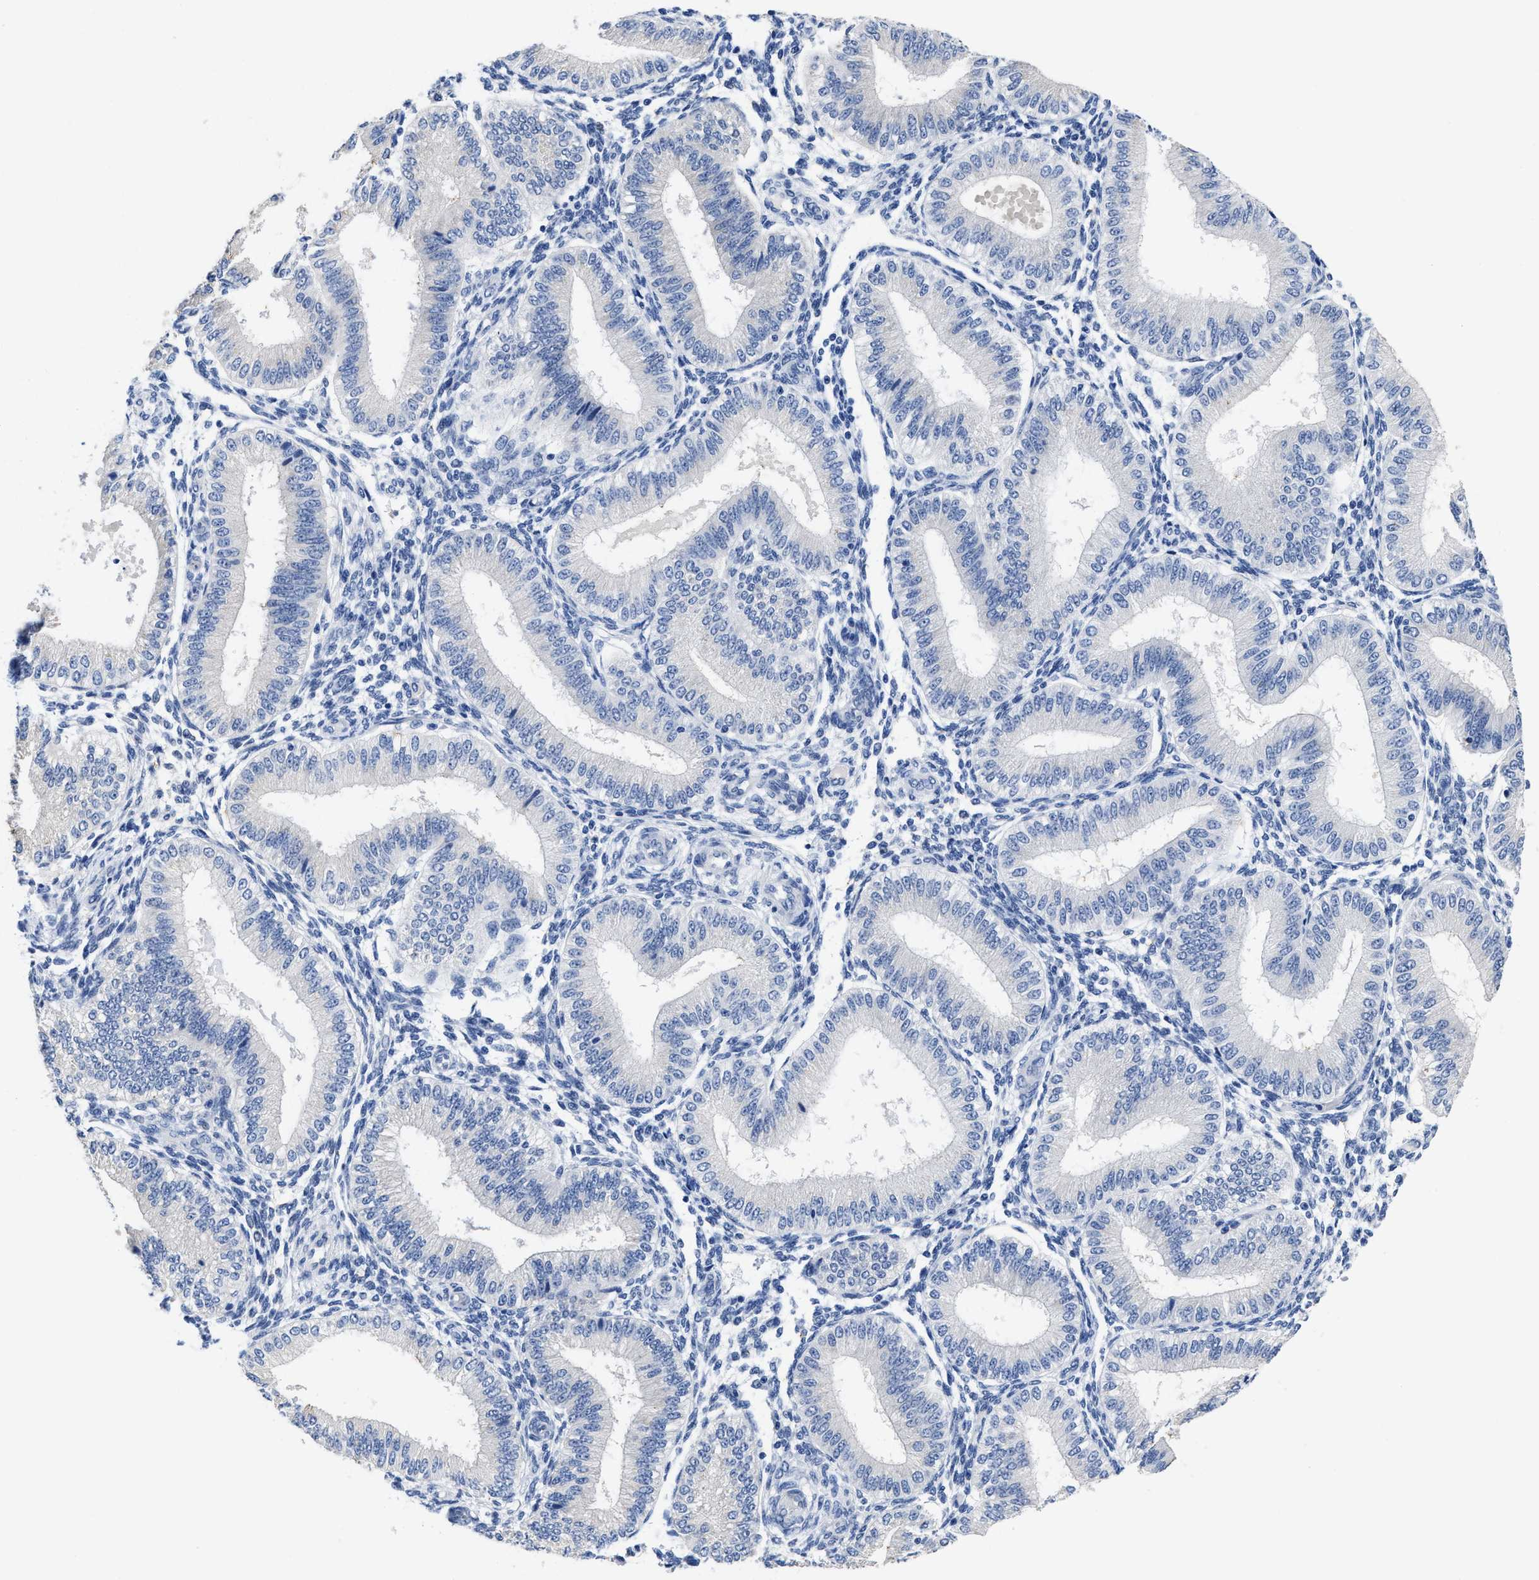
{"staining": {"intensity": "negative", "quantity": "none", "location": "none"}, "tissue": "endometrium", "cell_type": "Cells in endometrial stroma", "image_type": "normal", "snomed": [{"axis": "morphology", "description": "Normal tissue, NOS"}, {"axis": "topography", "description": "Endometrium"}], "caption": "Photomicrograph shows no protein positivity in cells in endometrial stroma of normal endometrium. (Stains: DAB (3,3'-diaminobenzidine) immunohistochemistry (IHC) with hematoxylin counter stain, Microscopy: brightfield microscopy at high magnification).", "gene": "HOOK1", "patient": {"sex": "female", "age": 39}}